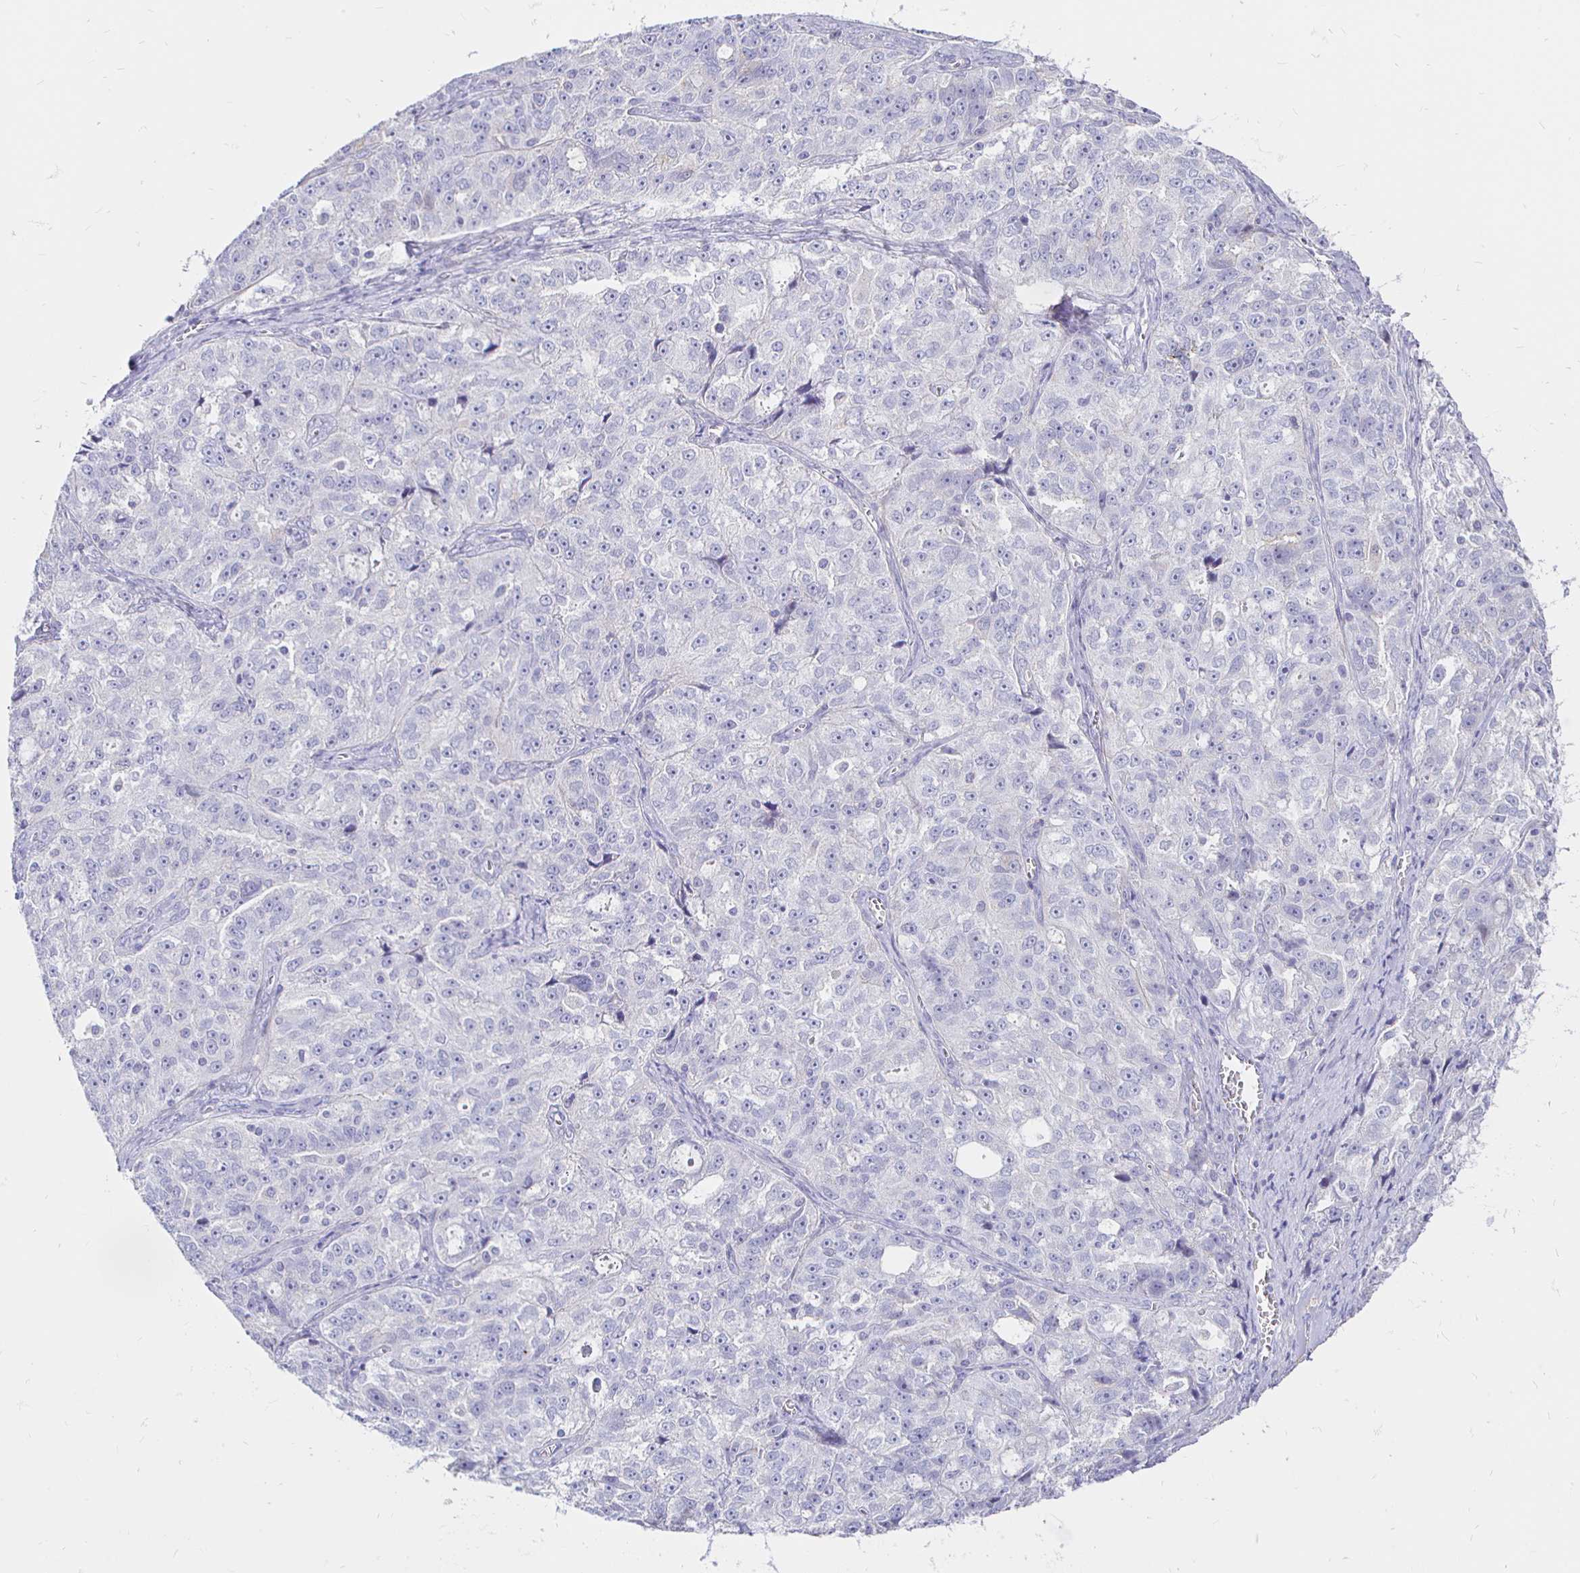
{"staining": {"intensity": "negative", "quantity": "none", "location": "none"}, "tissue": "ovarian cancer", "cell_type": "Tumor cells", "image_type": "cancer", "snomed": [{"axis": "morphology", "description": "Cystadenocarcinoma, serous, NOS"}, {"axis": "topography", "description": "Ovary"}], "caption": "Ovarian serous cystadenocarcinoma stained for a protein using immunohistochemistry (IHC) reveals no expression tumor cells.", "gene": "NECAB1", "patient": {"sex": "female", "age": 51}}